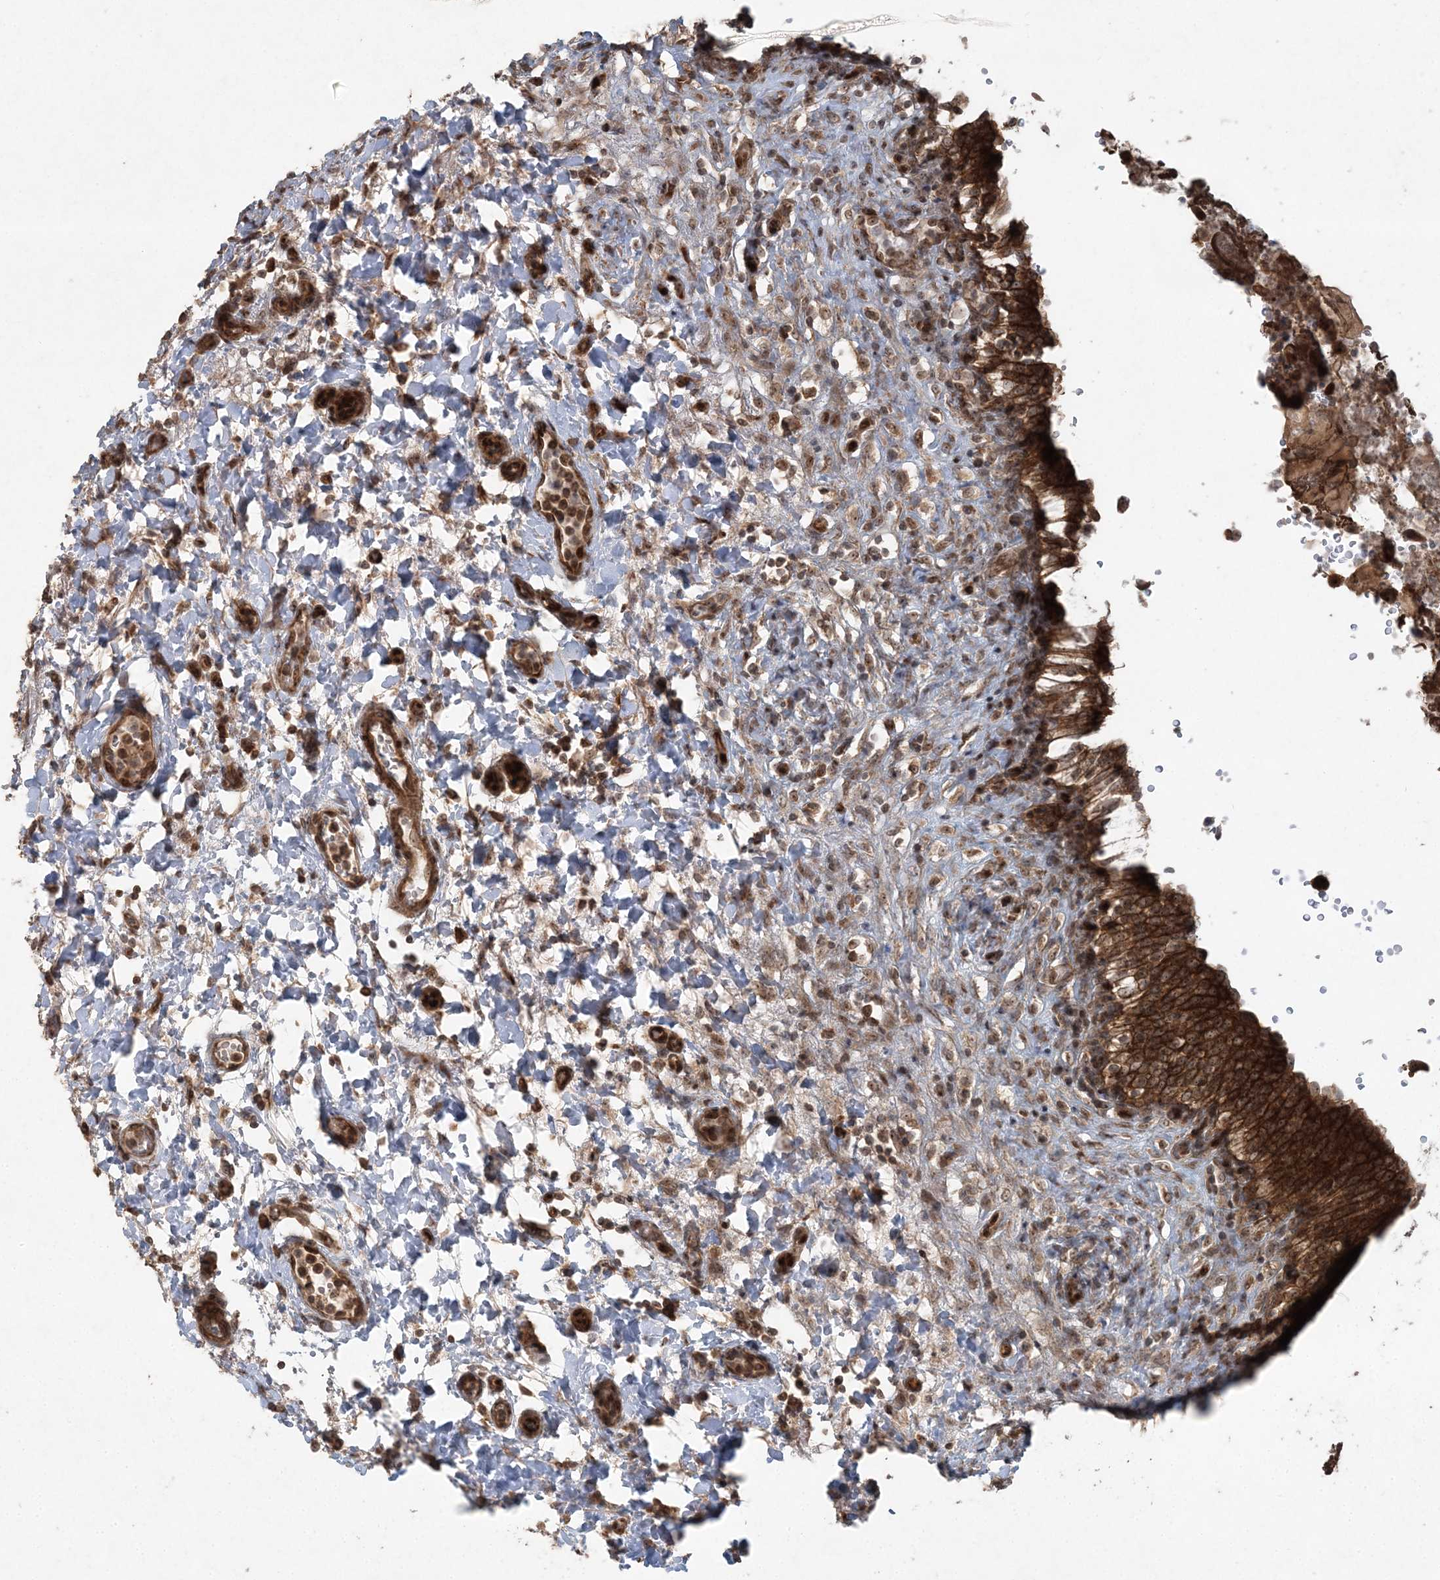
{"staining": {"intensity": "strong", "quantity": ">75%", "location": "cytoplasmic/membranous,nuclear"}, "tissue": "urinary bladder", "cell_type": "Urothelial cells", "image_type": "normal", "snomed": [{"axis": "morphology", "description": "Urothelial carcinoma, High grade"}, {"axis": "topography", "description": "Urinary bladder"}], "caption": "Immunohistochemical staining of unremarkable human urinary bladder shows >75% levels of strong cytoplasmic/membranous,nuclear protein positivity in approximately >75% of urothelial cells.", "gene": "SERINC1", "patient": {"sex": "male", "age": 46}}